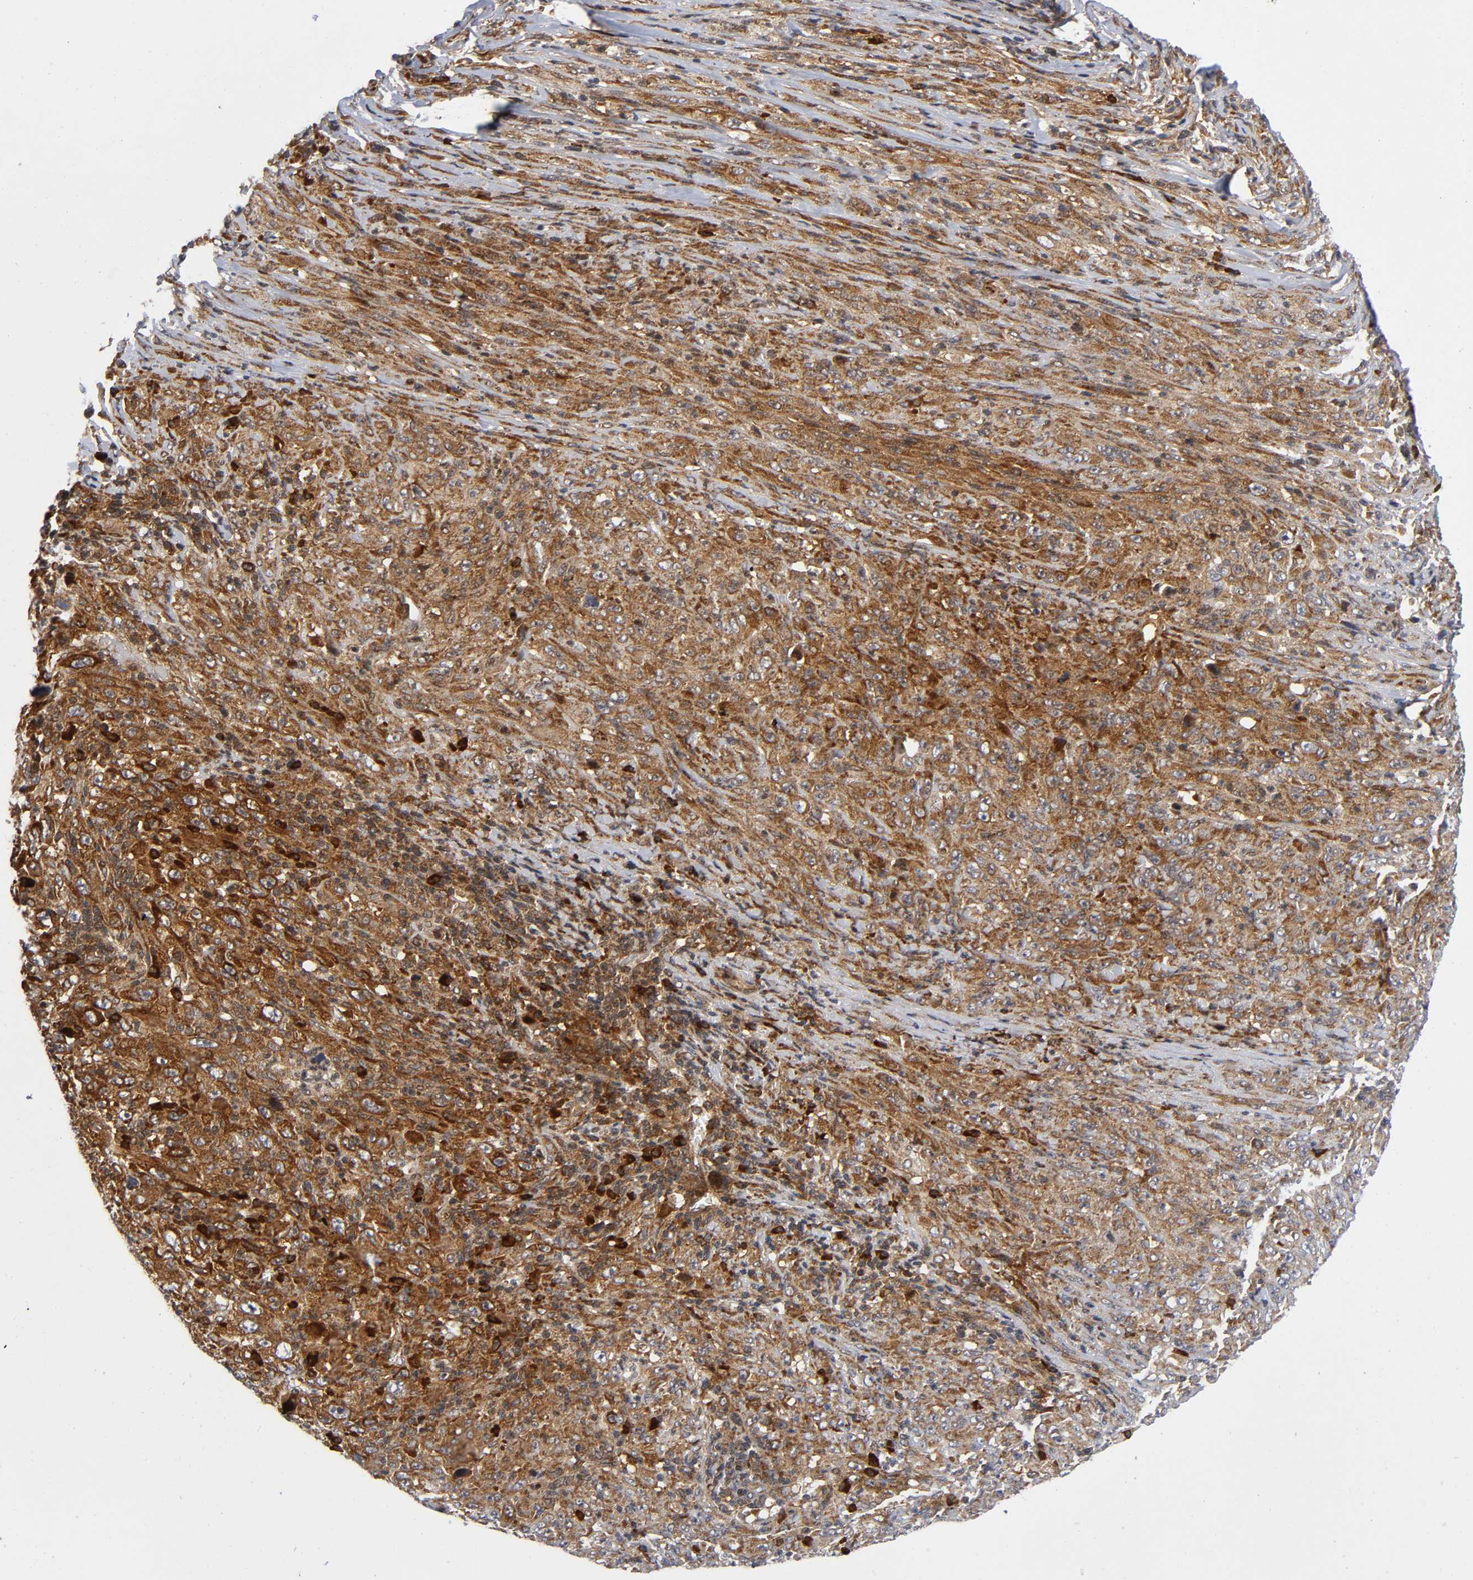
{"staining": {"intensity": "moderate", "quantity": "25%-75%", "location": "cytoplasmic/membranous"}, "tissue": "melanoma", "cell_type": "Tumor cells", "image_type": "cancer", "snomed": [{"axis": "morphology", "description": "Malignant melanoma, Metastatic site"}, {"axis": "topography", "description": "Skin"}], "caption": "Immunohistochemical staining of malignant melanoma (metastatic site) displays moderate cytoplasmic/membranous protein positivity in approximately 25%-75% of tumor cells.", "gene": "EIF5", "patient": {"sex": "female", "age": 56}}